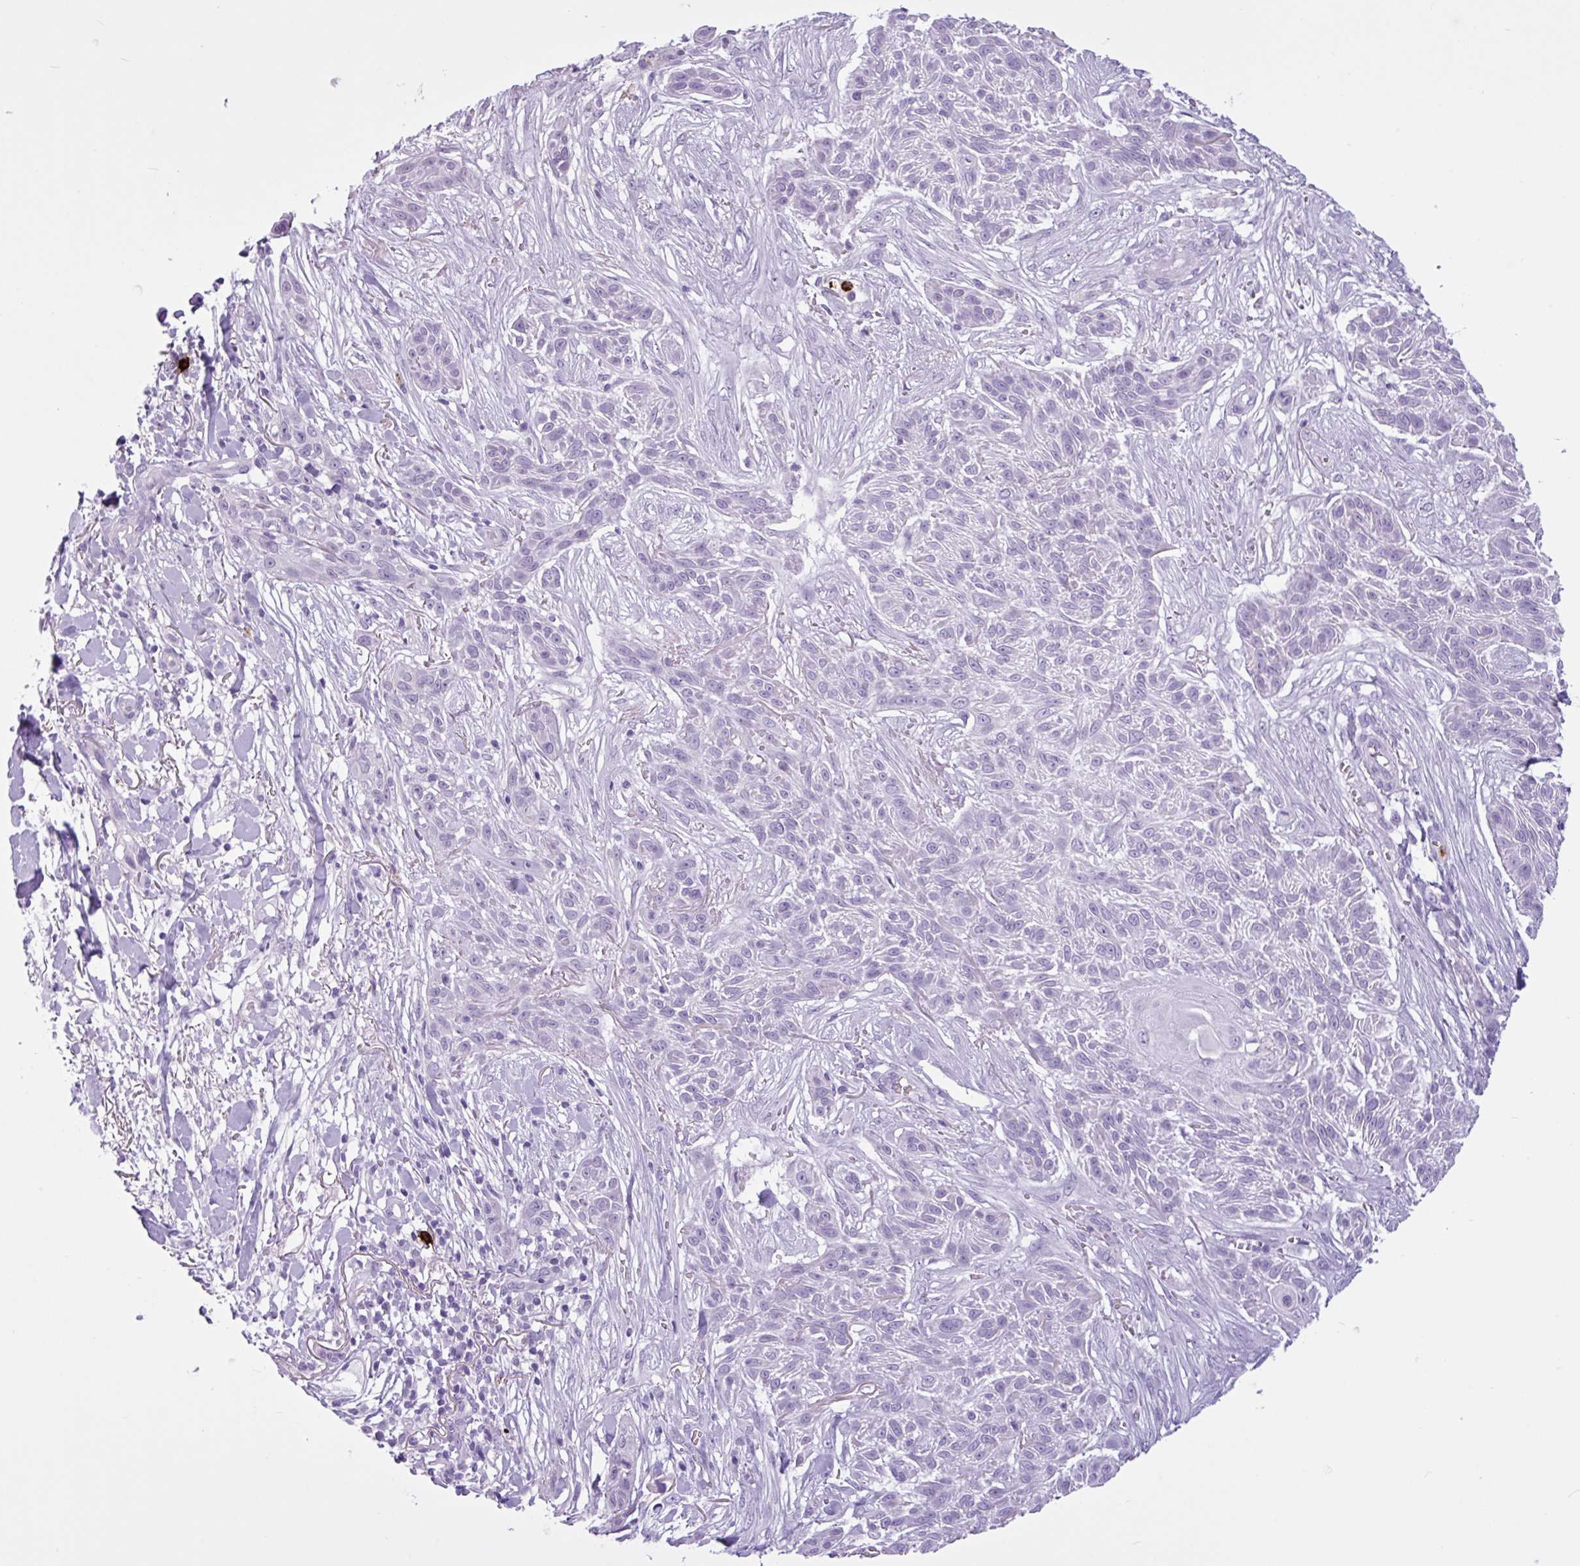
{"staining": {"intensity": "negative", "quantity": "none", "location": "none"}, "tissue": "skin cancer", "cell_type": "Tumor cells", "image_type": "cancer", "snomed": [{"axis": "morphology", "description": "Squamous cell carcinoma, NOS"}, {"axis": "topography", "description": "Skin"}], "caption": "Immunohistochemistry histopathology image of neoplastic tissue: human skin squamous cell carcinoma stained with DAB (3,3'-diaminobenzidine) shows no significant protein staining in tumor cells.", "gene": "TMEM178A", "patient": {"sex": "male", "age": 86}}